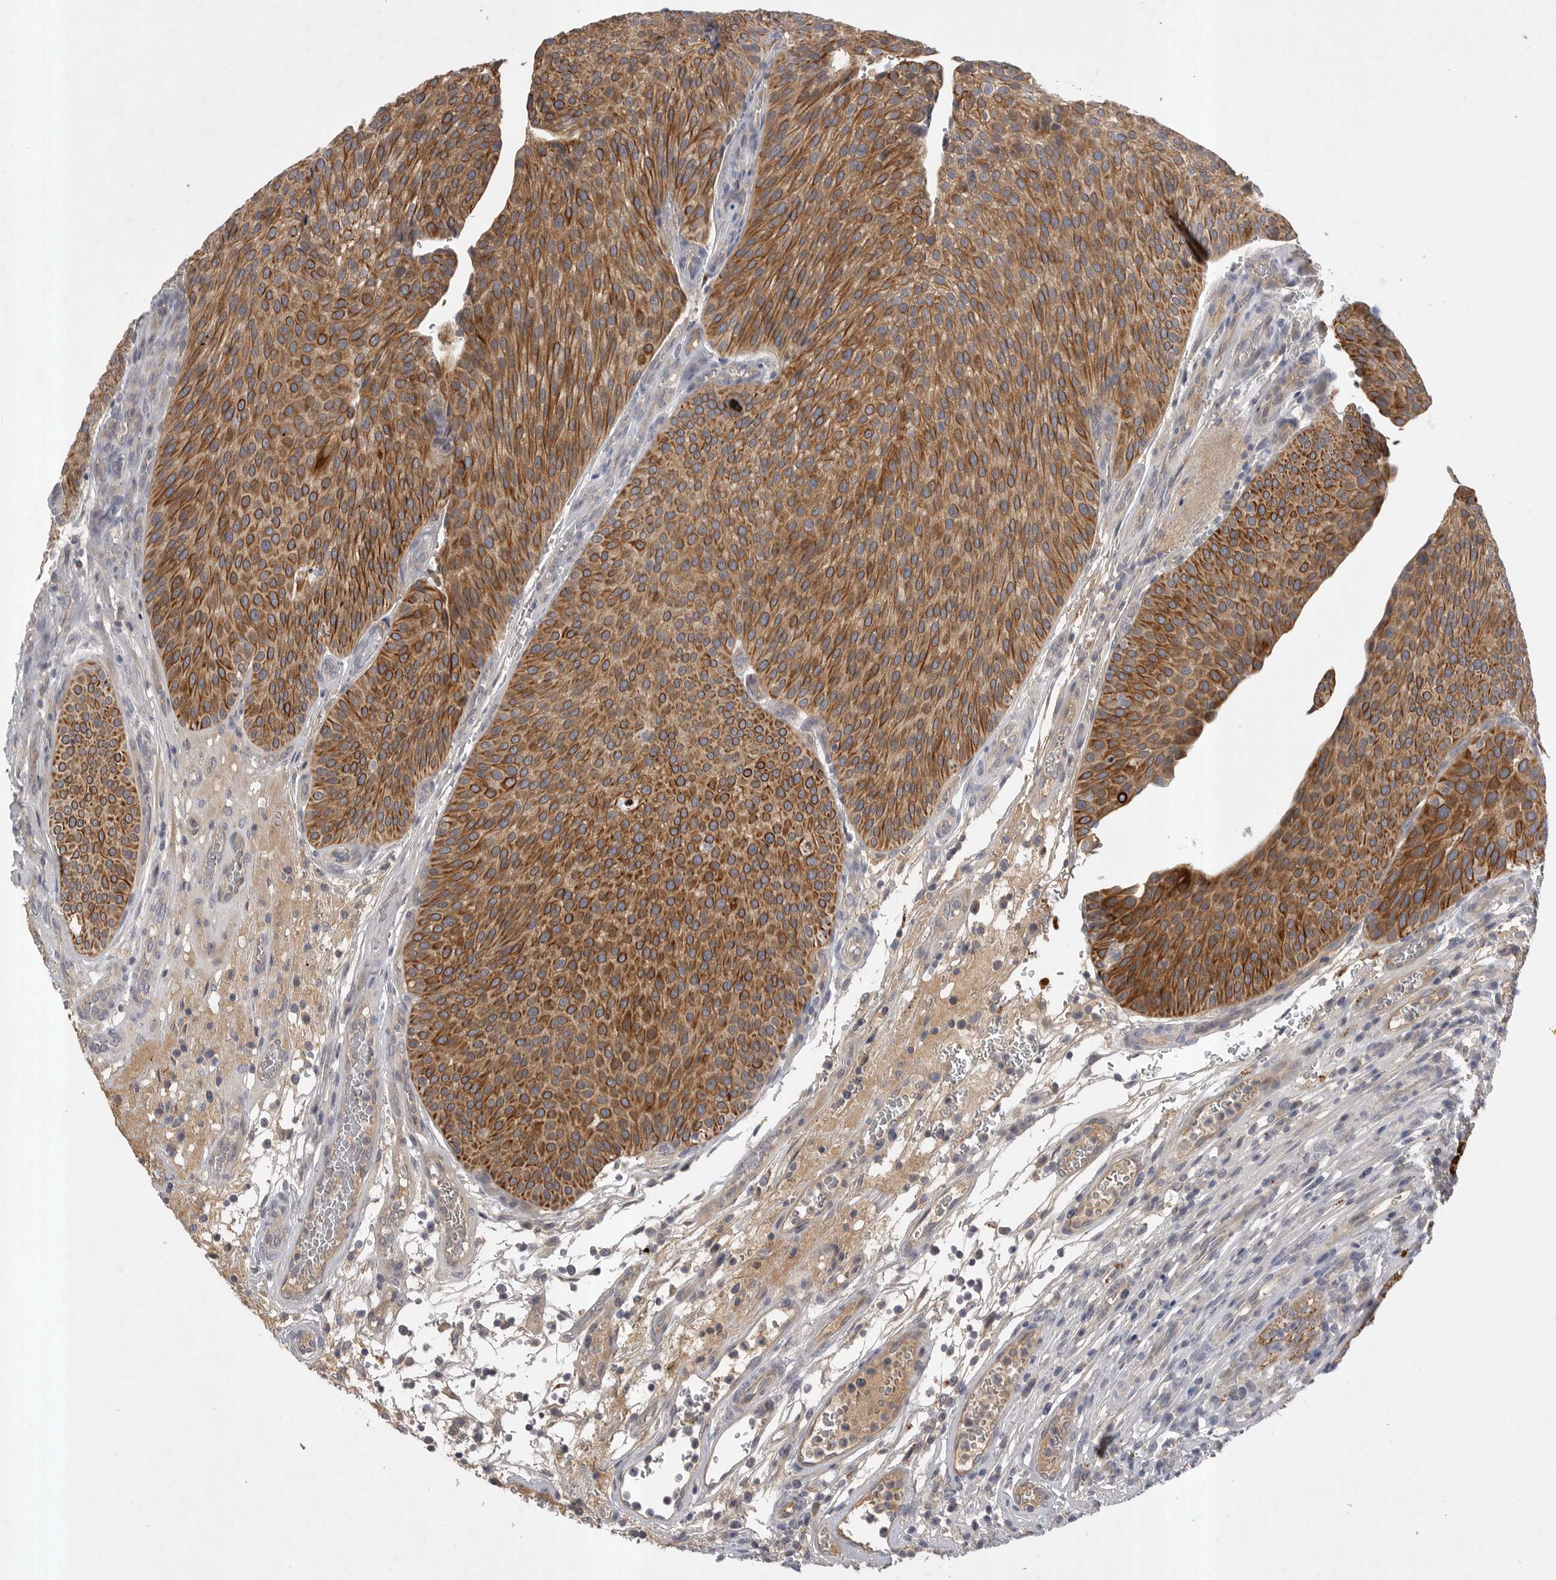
{"staining": {"intensity": "moderate", "quantity": ">75%", "location": "cytoplasmic/membranous"}, "tissue": "urothelial cancer", "cell_type": "Tumor cells", "image_type": "cancer", "snomed": [{"axis": "morphology", "description": "Normal tissue, NOS"}, {"axis": "morphology", "description": "Urothelial carcinoma, Low grade"}, {"axis": "topography", "description": "Smooth muscle"}, {"axis": "topography", "description": "Urinary bladder"}], "caption": "Human urothelial carcinoma (low-grade) stained for a protein (brown) shows moderate cytoplasmic/membranous positive staining in about >75% of tumor cells.", "gene": "DHDDS", "patient": {"sex": "male", "age": 60}}